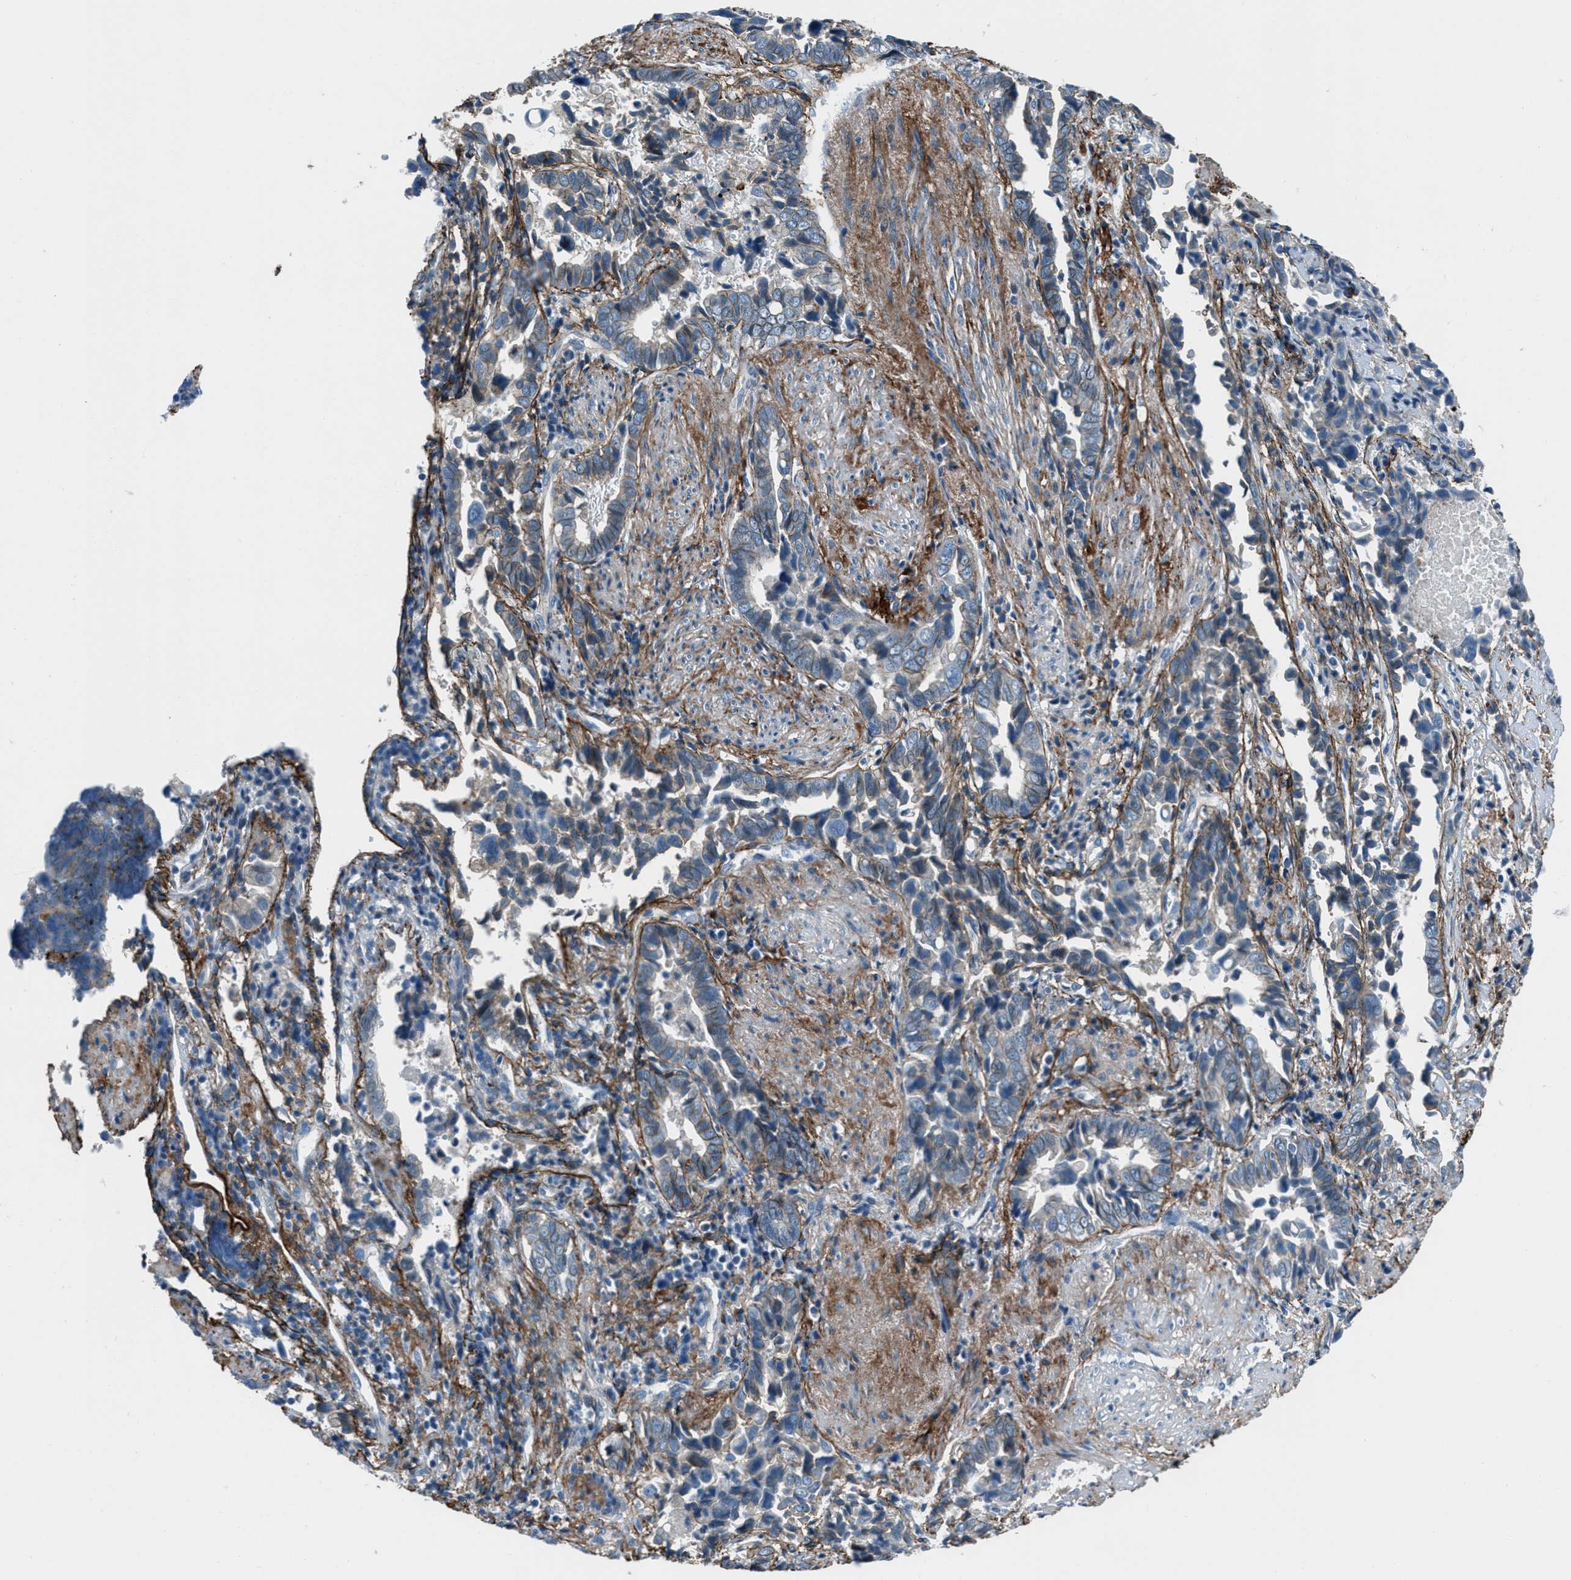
{"staining": {"intensity": "weak", "quantity": "<25%", "location": "cytoplasmic/membranous"}, "tissue": "liver cancer", "cell_type": "Tumor cells", "image_type": "cancer", "snomed": [{"axis": "morphology", "description": "Cholangiocarcinoma"}, {"axis": "topography", "description": "Liver"}], "caption": "This is a histopathology image of immunohistochemistry (IHC) staining of liver cancer (cholangiocarcinoma), which shows no positivity in tumor cells.", "gene": "FBN1", "patient": {"sex": "female", "age": 79}}